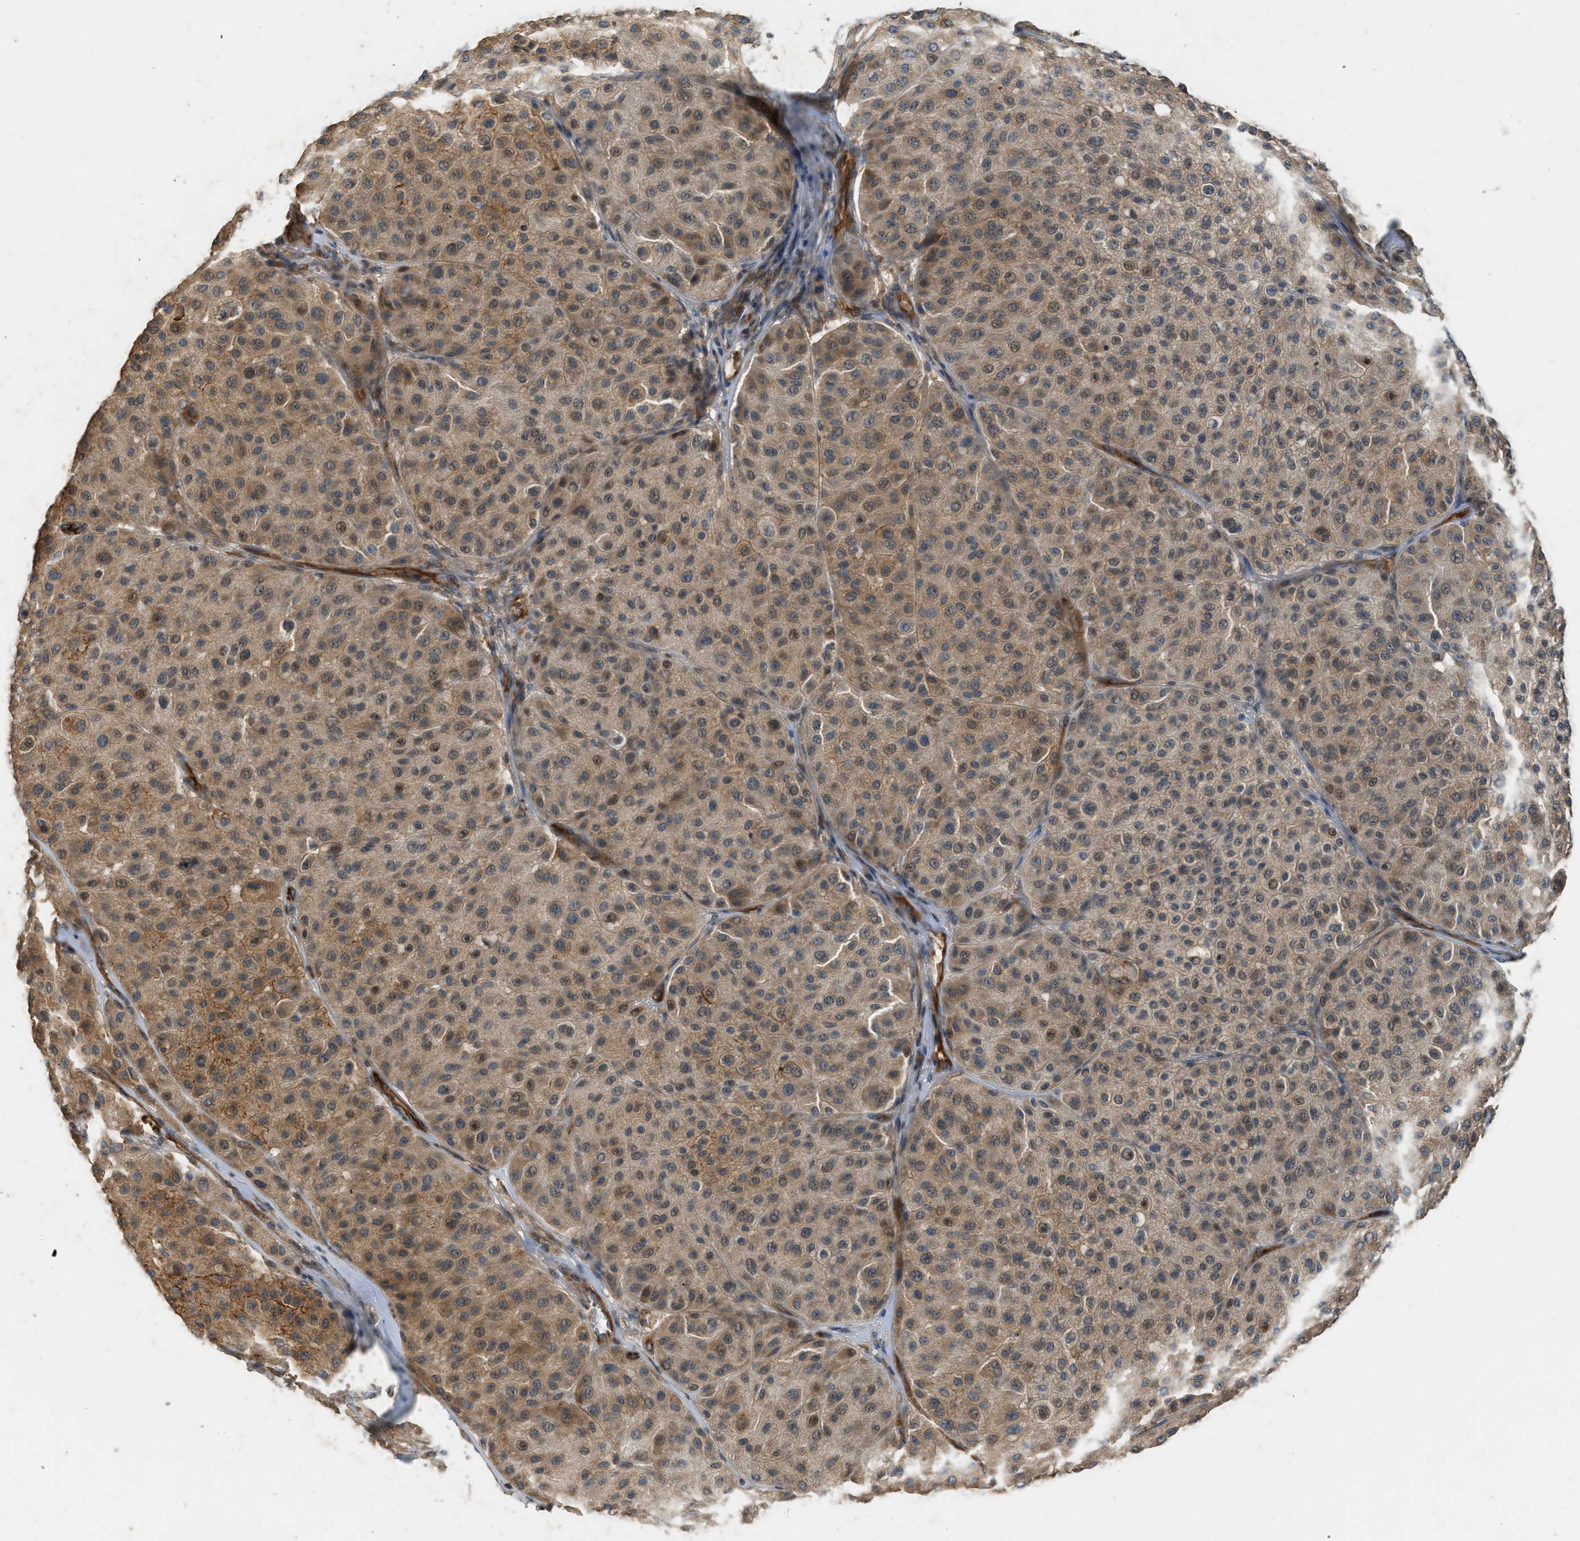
{"staining": {"intensity": "moderate", "quantity": ">75%", "location": "cytoplasmic/membranous"}, "tissue": "melanoma", "cell_type": "Tumor cells", "image_type": "cancer", "snomed": [{"axis": "morphology", "description": "Normal tissue, NOS"}, {"axis": "morphology", "description": "Malignant melanoma, Metastatic site"}, {"axis": "topography", "description": "Skin"}], "caption": "Immunohistochemistry (IHC) image of neoplastic tissue: melanoma stained using immunohistochemistry shows medium levels of moderate protein expression localized specifically in the cytoplasmic/membranous of tumor cells, appearing as a cytoplasmic/membranous brown color.", "gene": "HIP1R", "patient": {"sex": "male", "age": 41}}